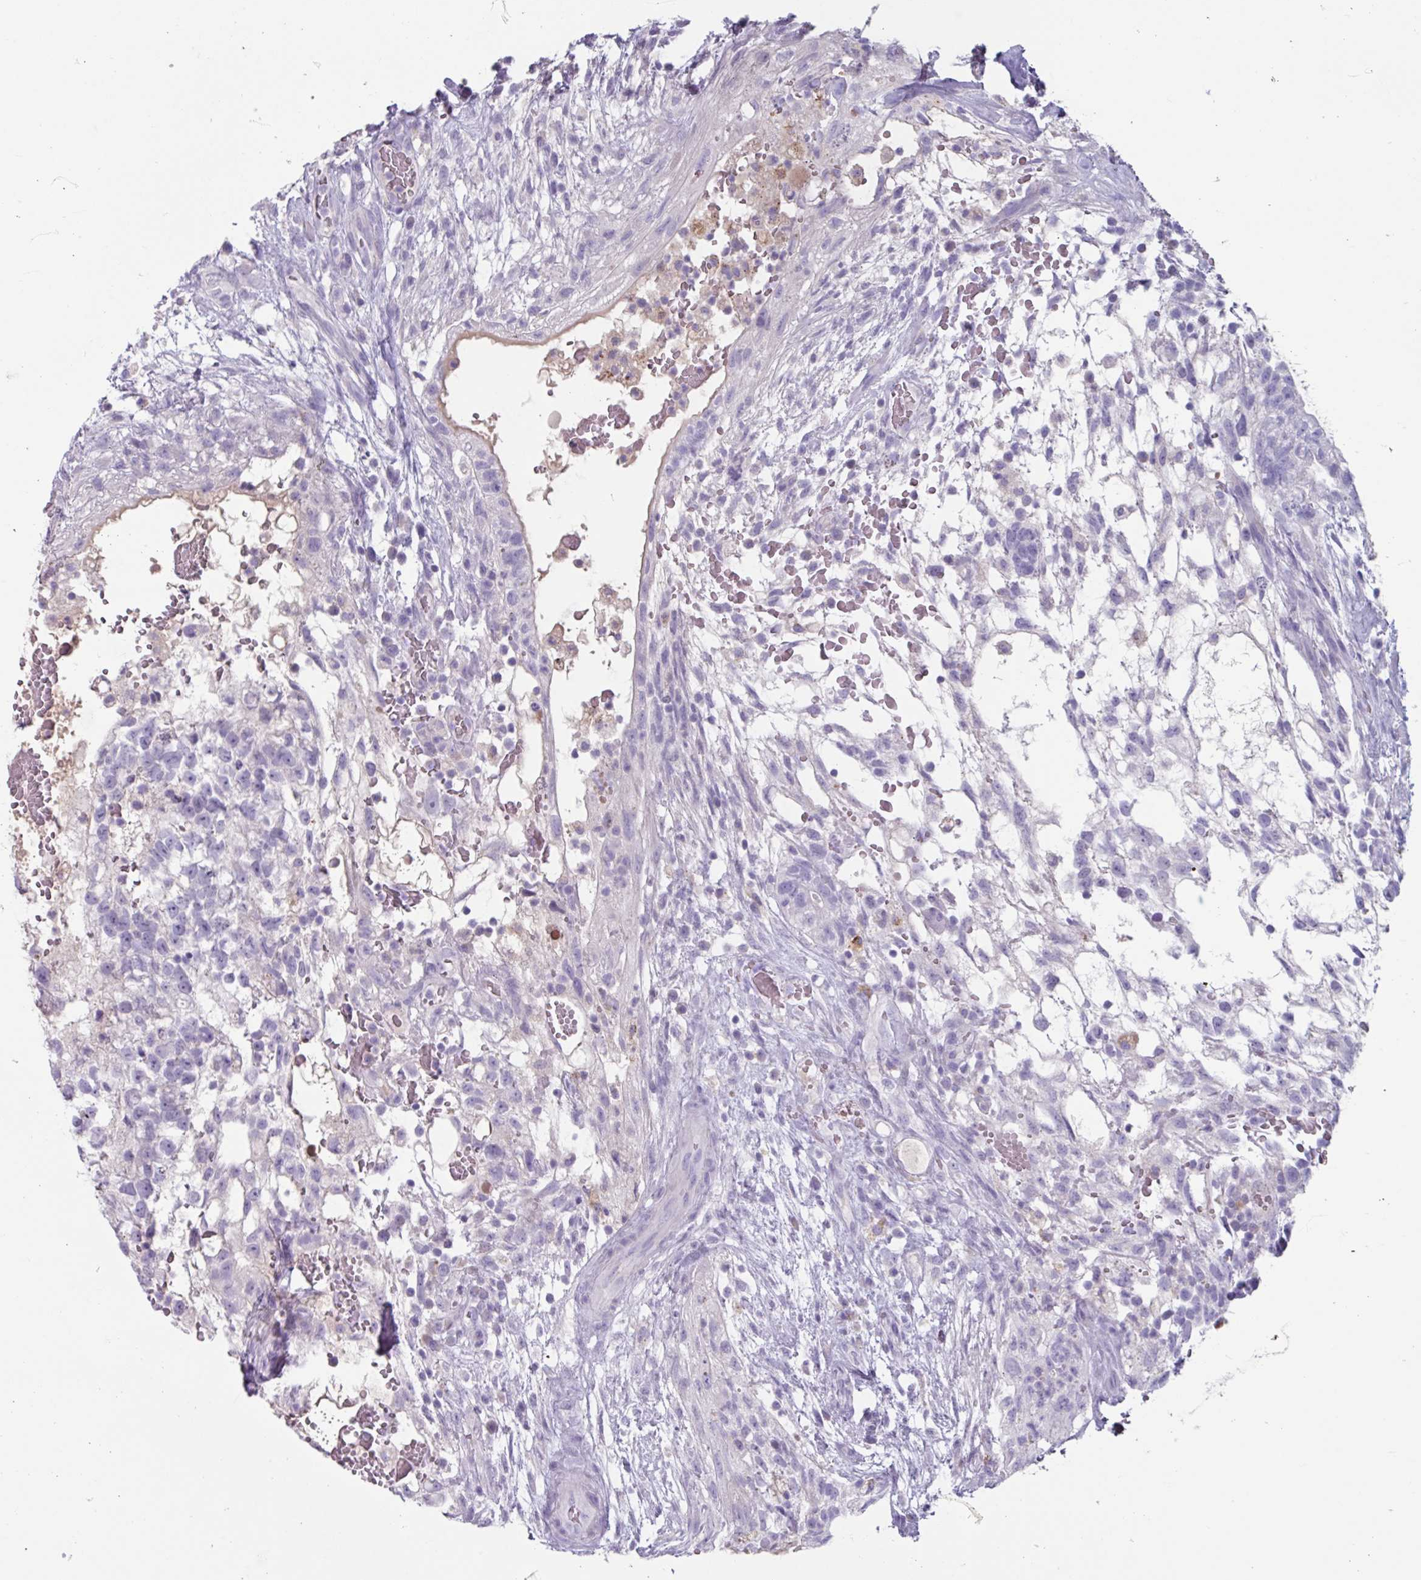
{"staining": {"intensity": "negative", "quantity": "none", "location": "none"}, "tissue": "testis cancer", "cell_type": "Tumor cells", "image_type": "cancer", "snomed": [{"axis": "morphology", "description": "Normal tissue, NOS"}, {"axis": "morphology", "description": "Carcinoma, Embryonal, NOS"}, {"axis": "topography", "description": "Testis"}], "caption": "Protein analysis of testis cancer (embryonal carcinoma) exhibits no significant staining in tumor cells.", "gene": "OR2T10", "patient": {"sex": "male", "age": 32}}